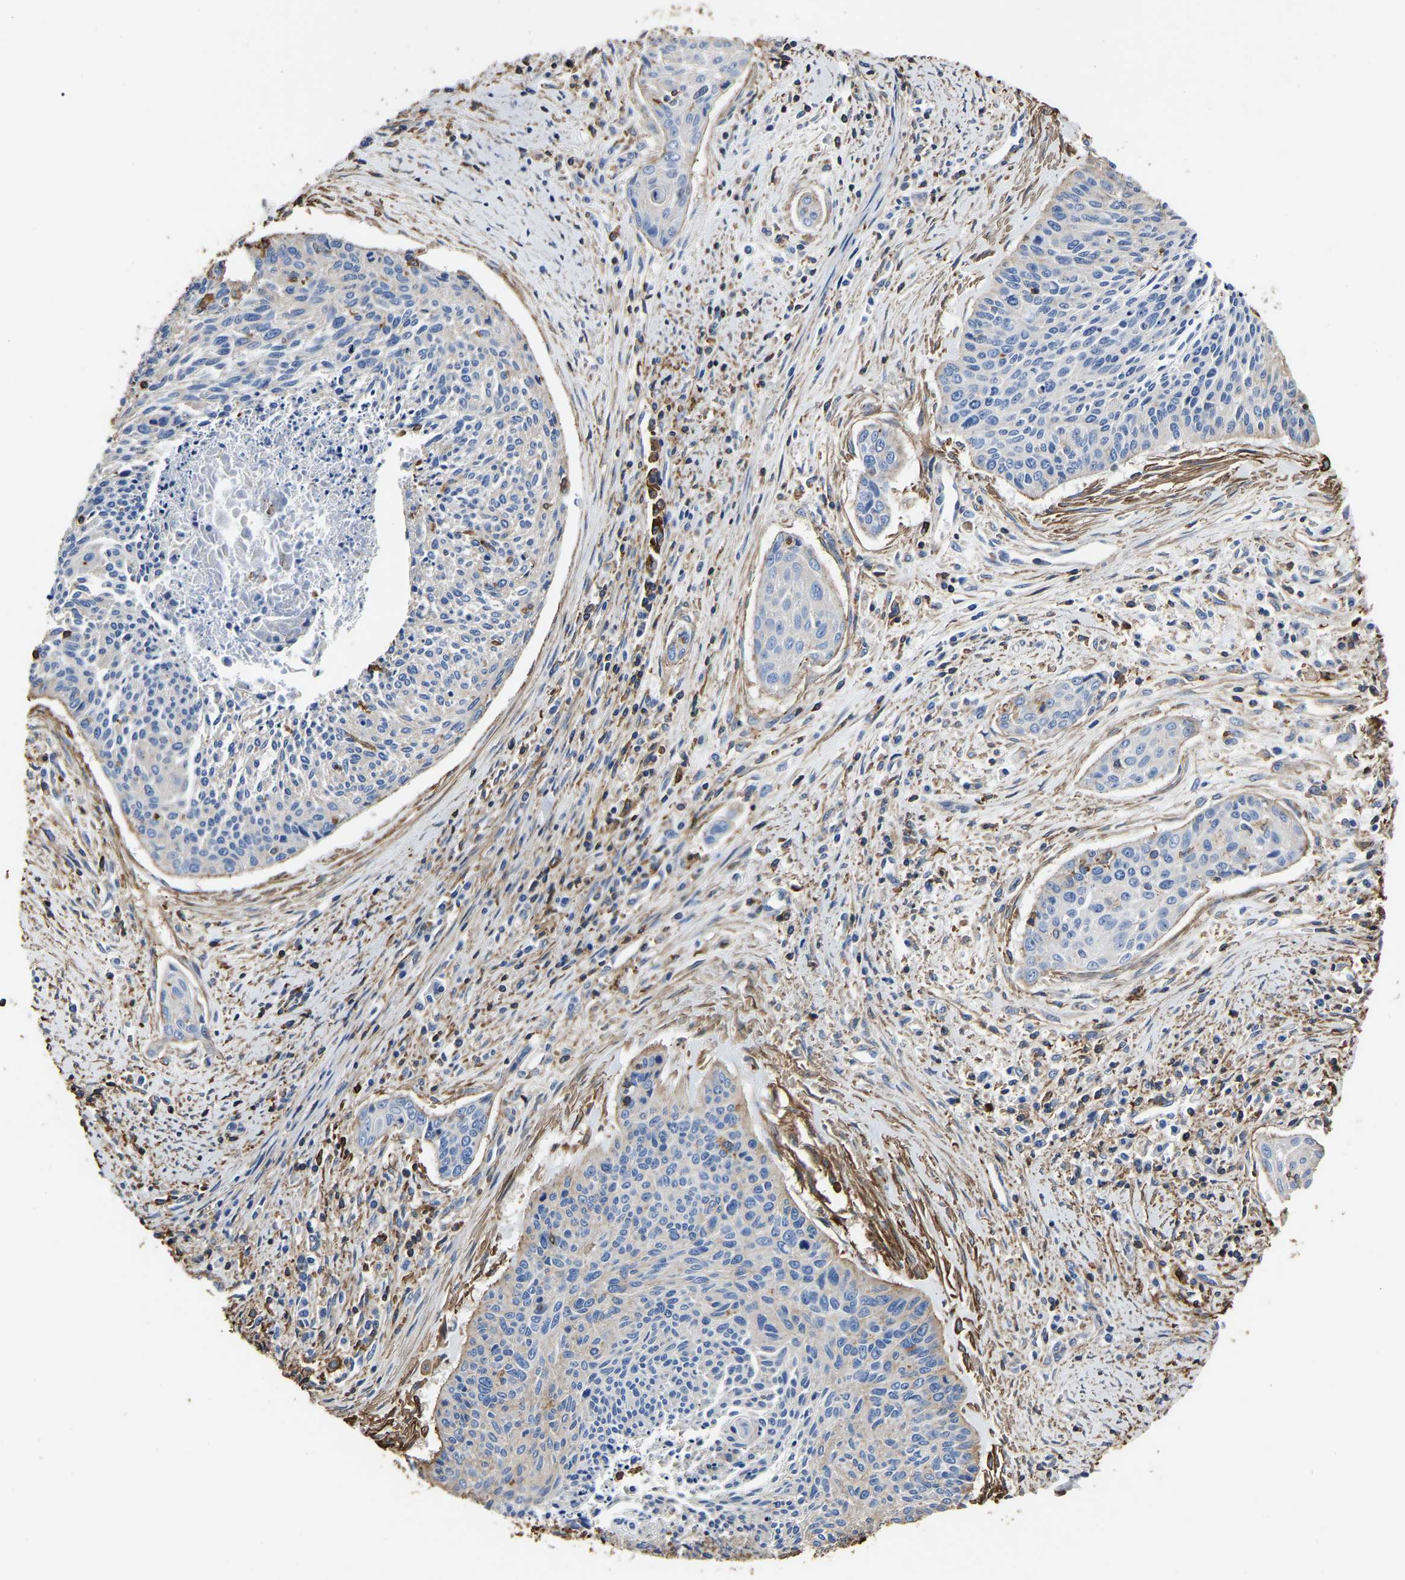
{"staining": {"intensity": "negative", "quantity": "none", "location": "none"}, "tissue": "cervical cancer", "cell_type": "Tumor cells", "image_type": "cancer", "snomed": [{"axis": "morphology", "description": "Squamous cell carcinoma, NOS"}, {"axis": "topography", "description": "Cervix"}], "caption": "Photomicrograph shows no protein positivity in tumor cells of cervical cancer tissue.", "gene": "ARMT1", "patient": {"sex": "female", "age": 55}}